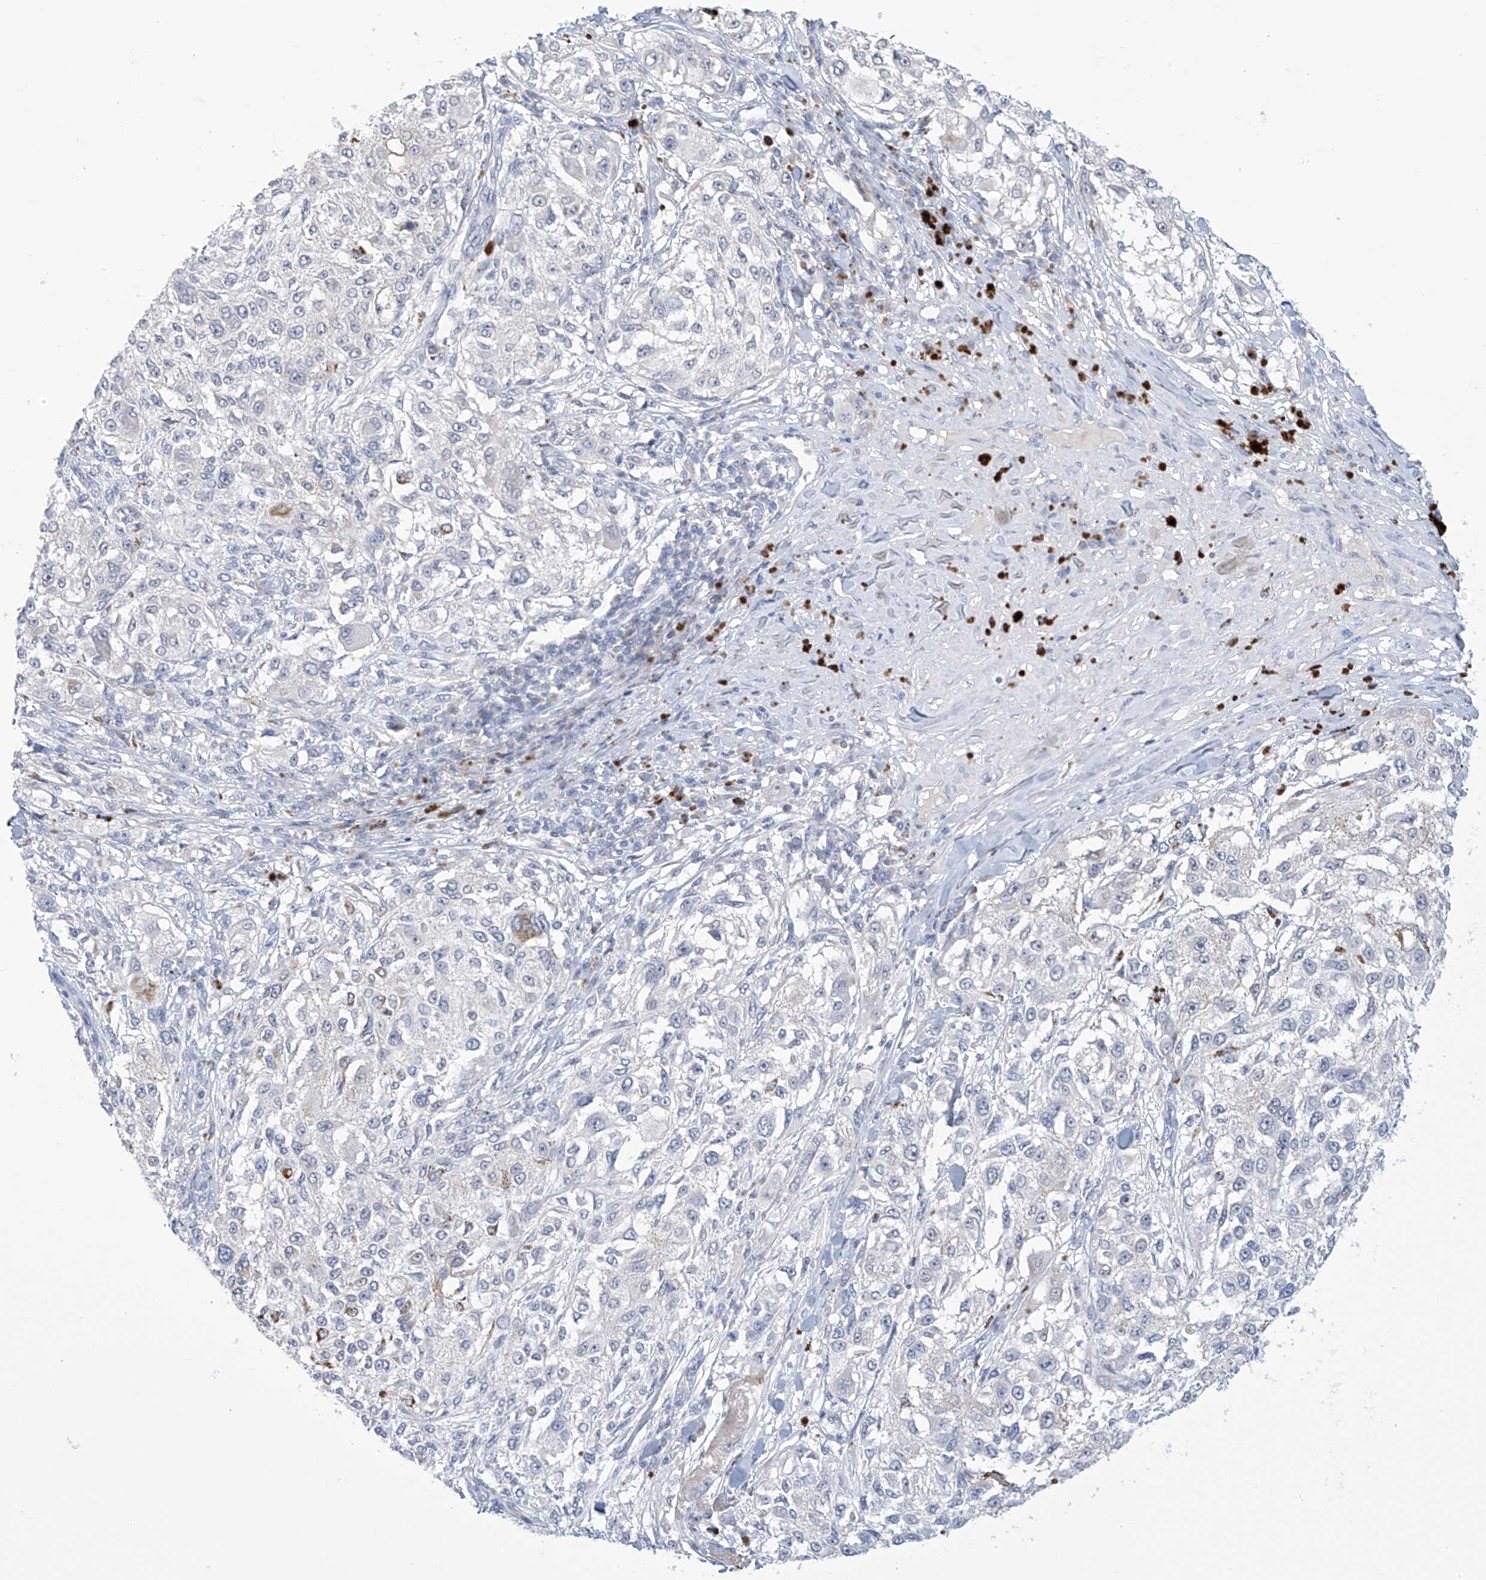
{"staining": {"intensity": "negative", "quantity": "none", "location": "none"}, "tissue": "melanoma", "cell_type": "Tumor cells", "image_type": "cancer", "snomed": [{"axis": "morphology", "description": "Necrosis, NOS"}, {"axis": "morphology", "description": "Malignant melanoma, NOS"}, {"axis": "topography", "description": "Skin"}], "caption": "The image demonstrates no significant expression in tumor cells of melanoma. (Brightfield microscopy of DAB (3,3'-diaminobenzidine) immunohistochemistry at high magnification).", "gene": "IBA57", "patient": {"sex": "female", "age": 87}}